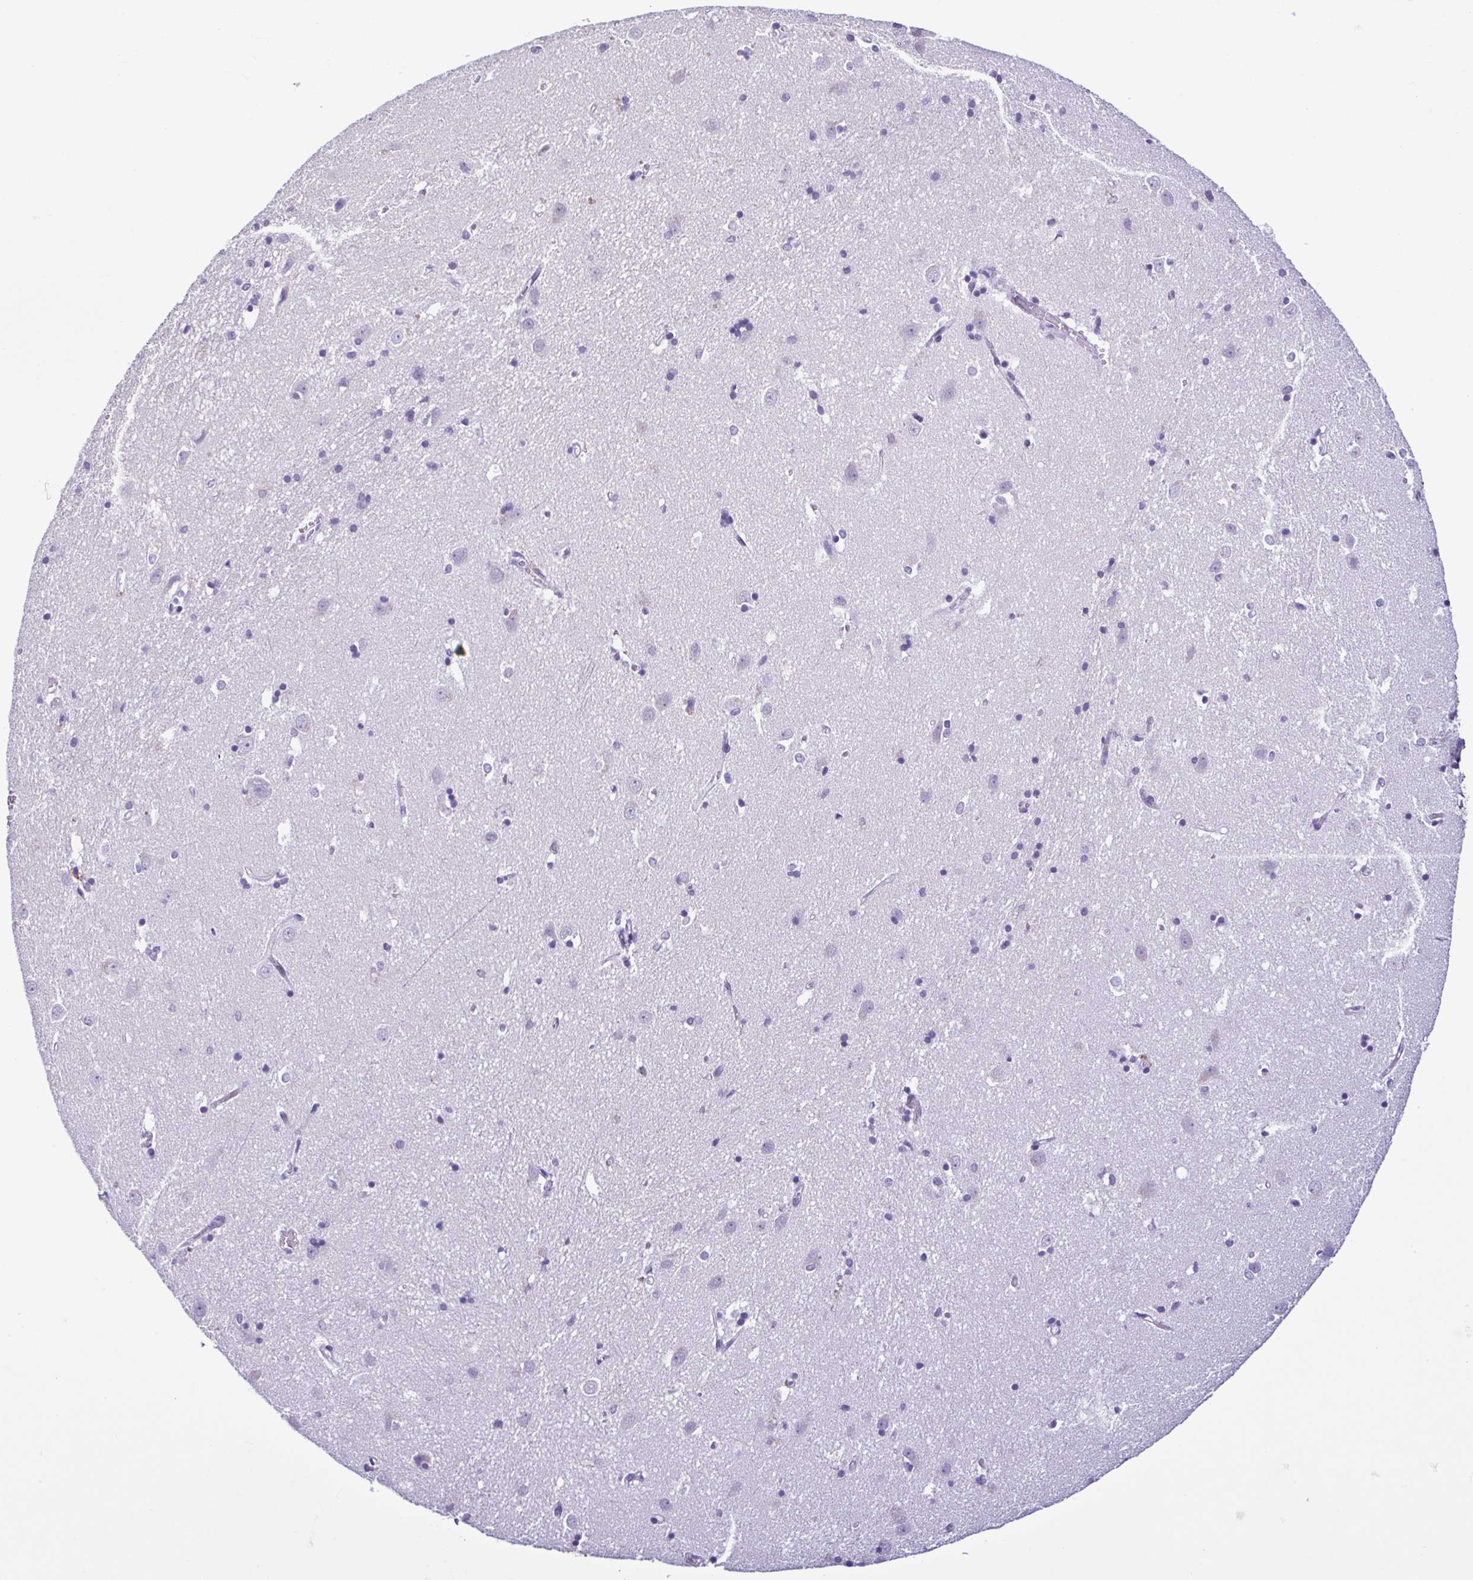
{"staining": {"intensity": "negative", "quantity": "none", "location": "none"}, "tissue": "caudate", "cell_type": "Glial cells", "image_type": "normal", "snomed": [{"axis": "morphology", "description": "Normal tissue, NOS"}, {"axis": "topography", "description": "Lateral ventricle wall"}], "caption": "Image shows no significant protein positivity in glial cells of unremarkable caudate. (Stains: DAB immunohistochemistry with hematoxylin counter stain, Microscopy: brightfield microscopy at high magnification).", "gene": "CBY2", "patient": {"sex": "male", "age": 54}}